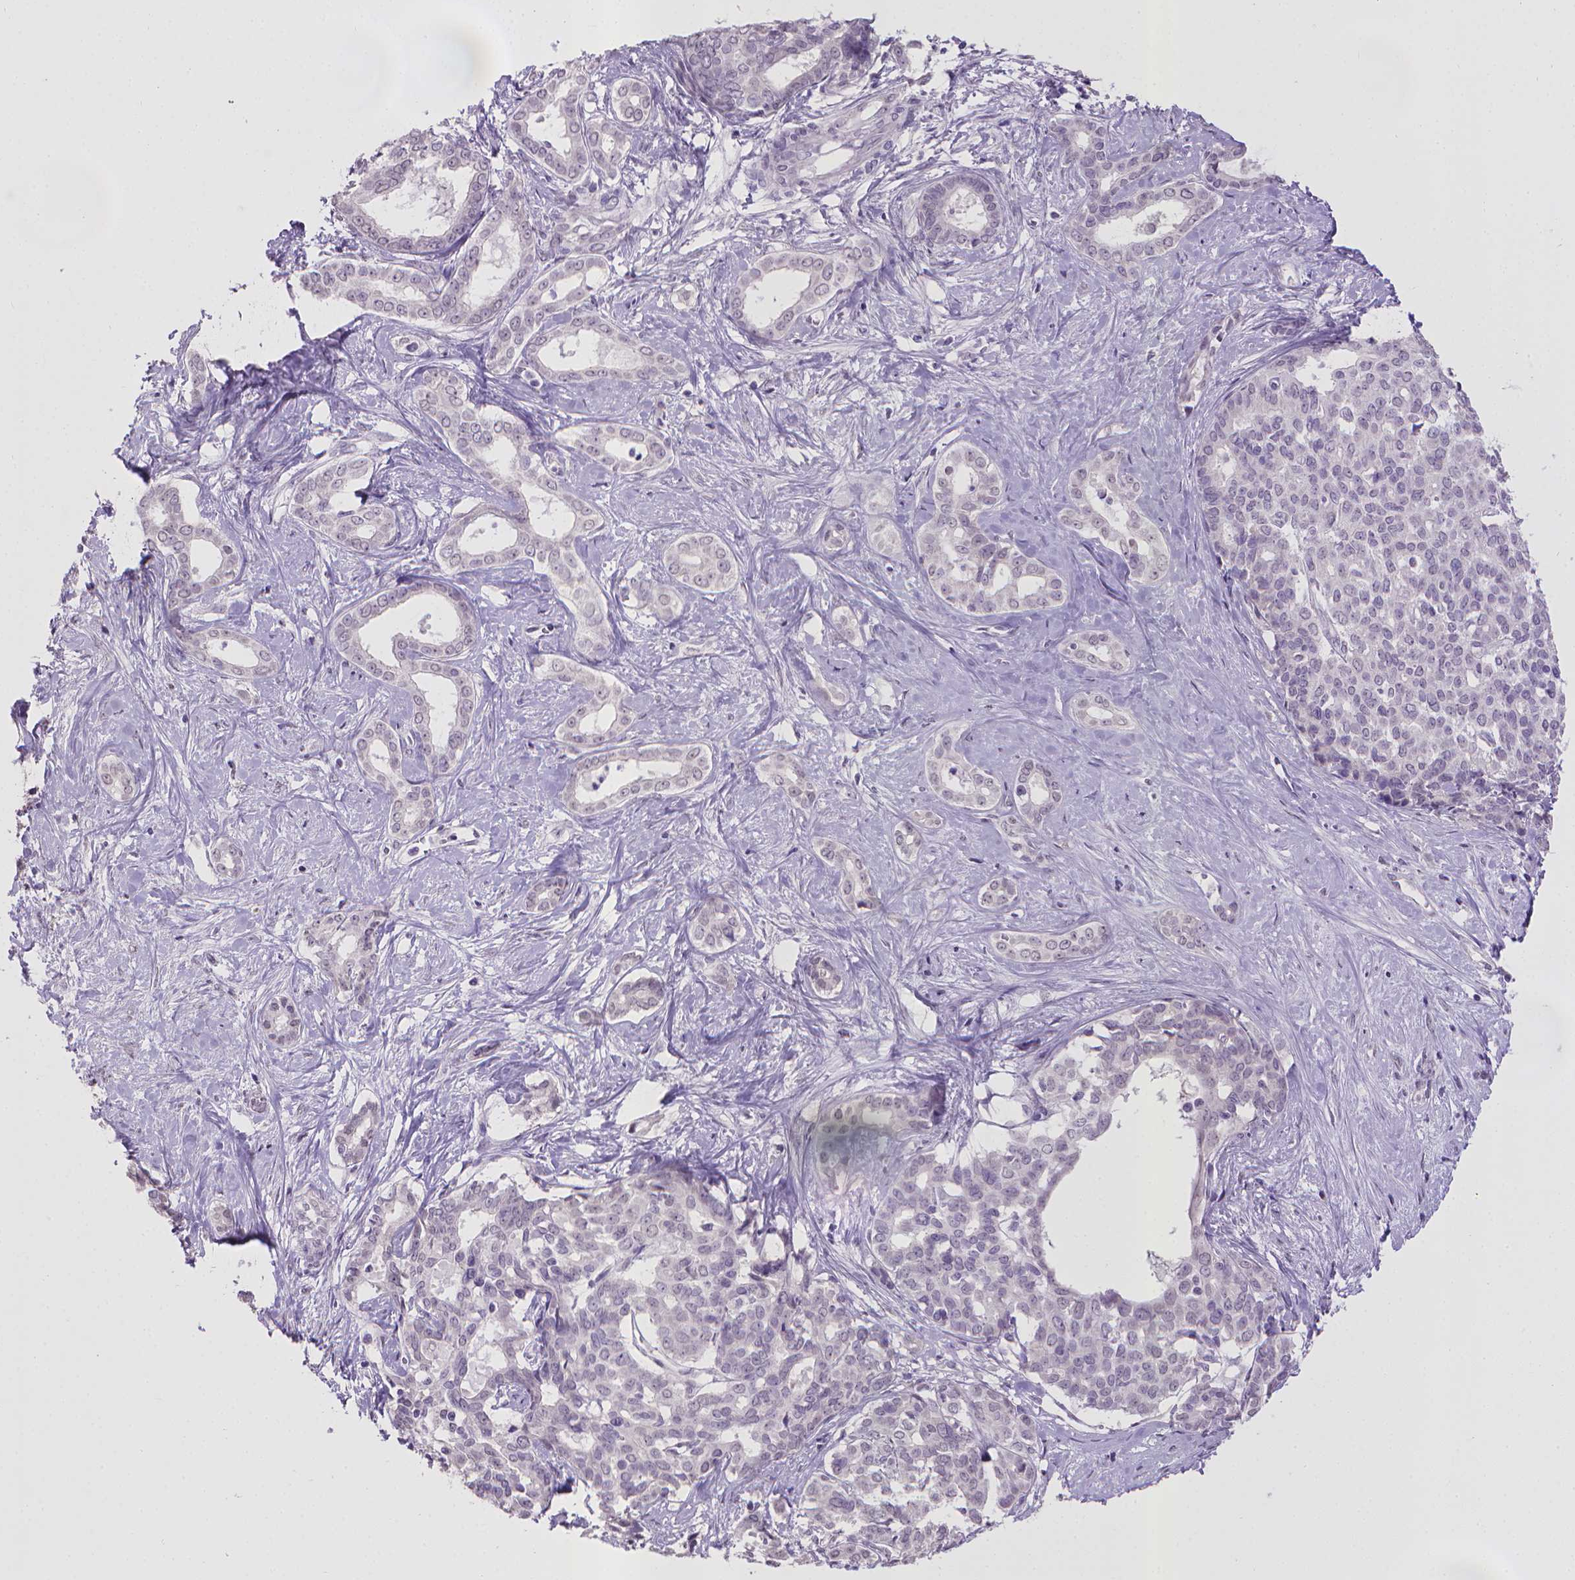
{"staining": {"intensity": "negative", "quantity": "none", "location": "none"}, "tissue": "liver cancer", "cell_type": "Tumor cells", "image_type": "cancer", "snomed": [{"axis": "morphology", "description": "Cholangiocarcinoma"}, {"axis": "topography", "description": "Liver"}], "caption": "This is an immunohistochemistry (IHC) histopathology image of liver cancer. There is no expression in tumor cells.", "gene": "KMO", "patient": {"sex": "female", "age": 47}}